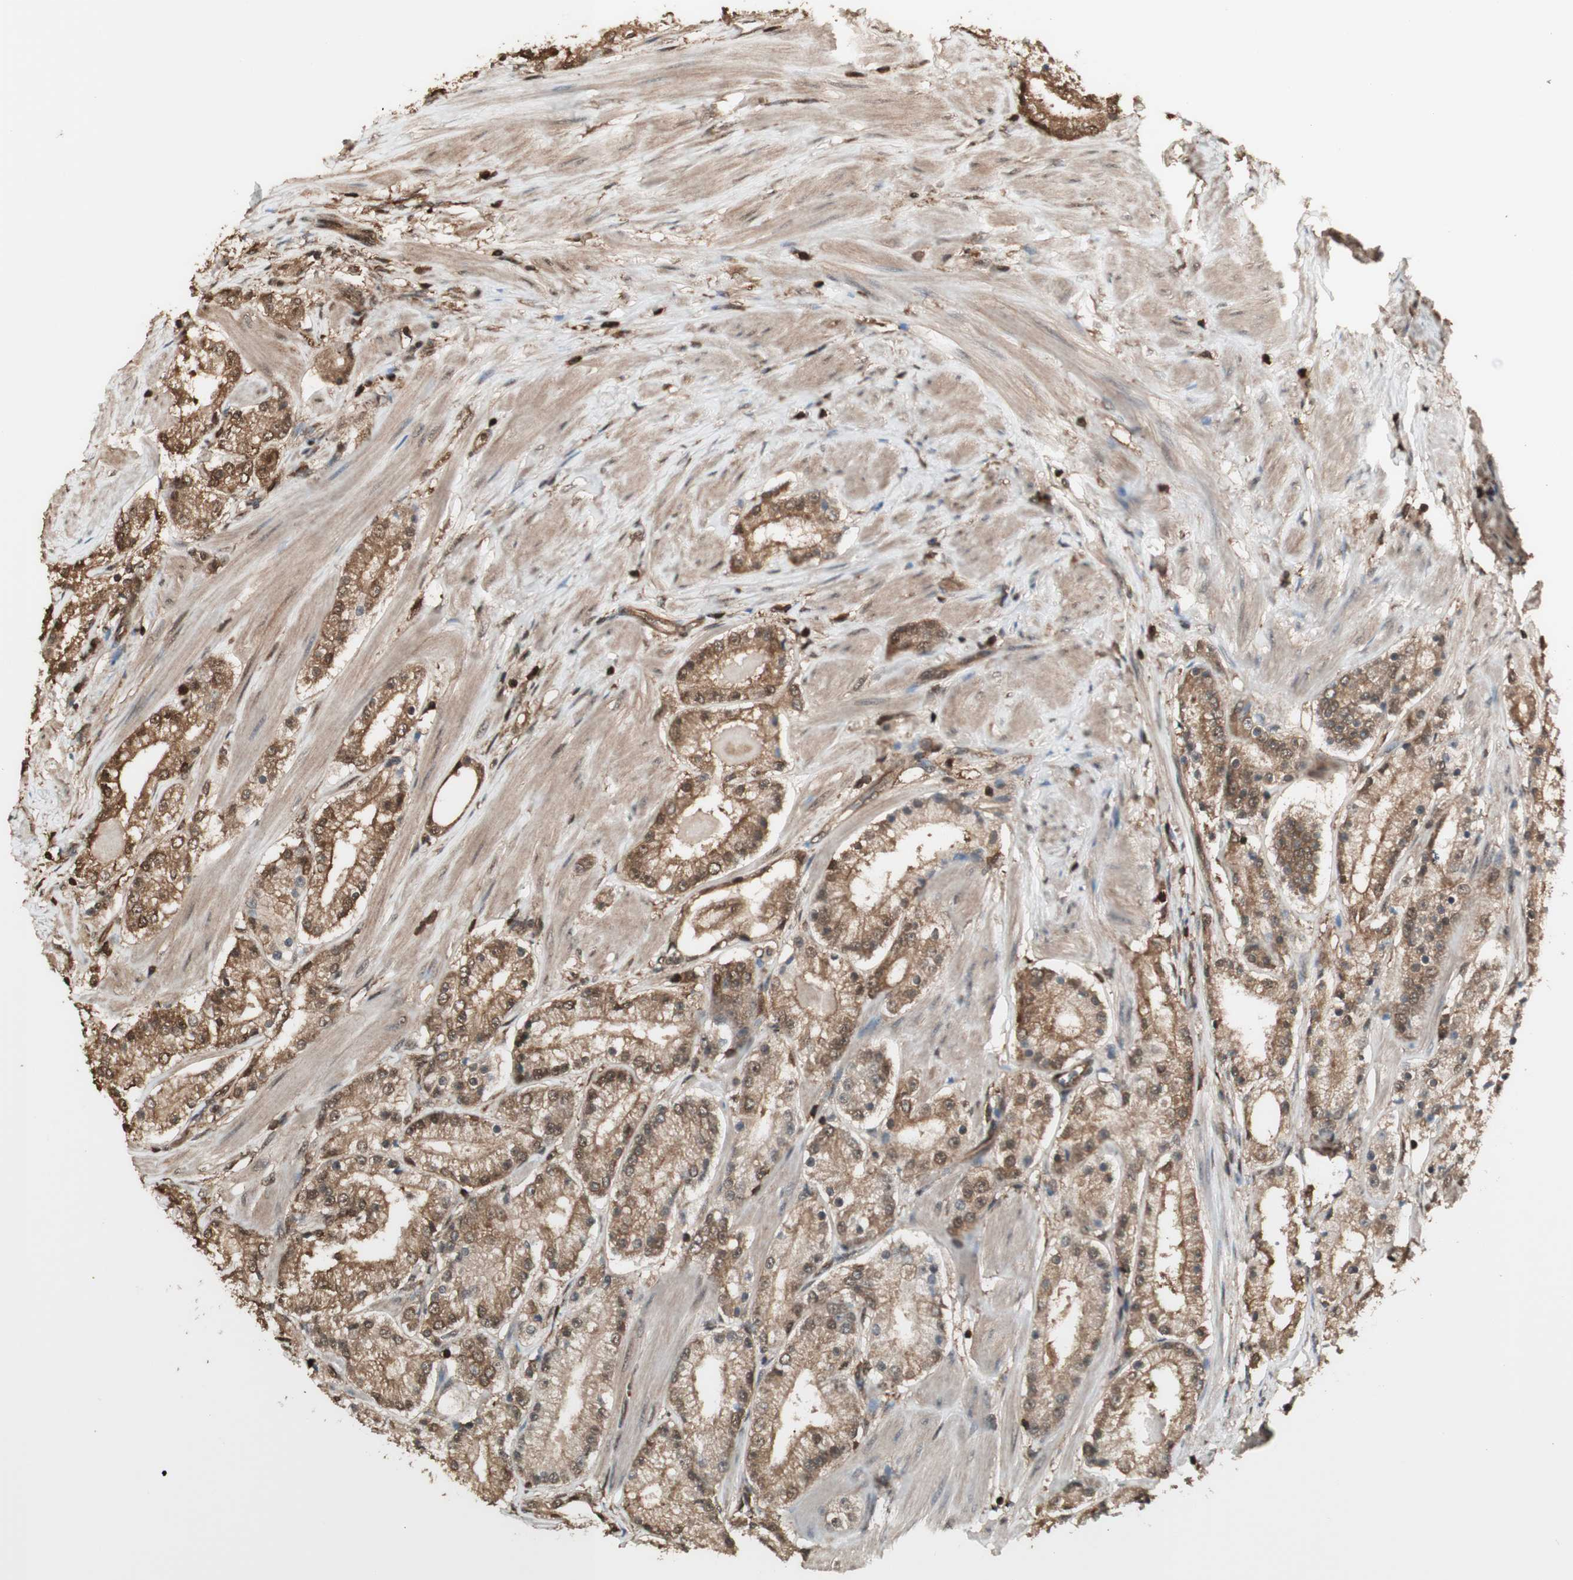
{"staining": {"intensity": "moderate", "quantity": ">75%", "location": "cytoplasmic/membranous"}, "tissue": "prostate cancer", "cell_type": "Tumor cells", "image_type": "cancer", "snomed": [{"axis": "morphology", "description": "Adenocarcinoma, Low grade"}, {"axis": "topography", "description": "Prostate"}], "caption": "Immunohistochemical staining of prostate cancer (adenocarcinoma (low-grade)) demonstrates moderate cytoplasmic/membranous protein staining in approximately >75% of tumor cells. (brown staining indicates protein expression, while blue staining denotes nuclei).", "gene": "YWHAB", "patient": {"sex": "male", "age": 63}}